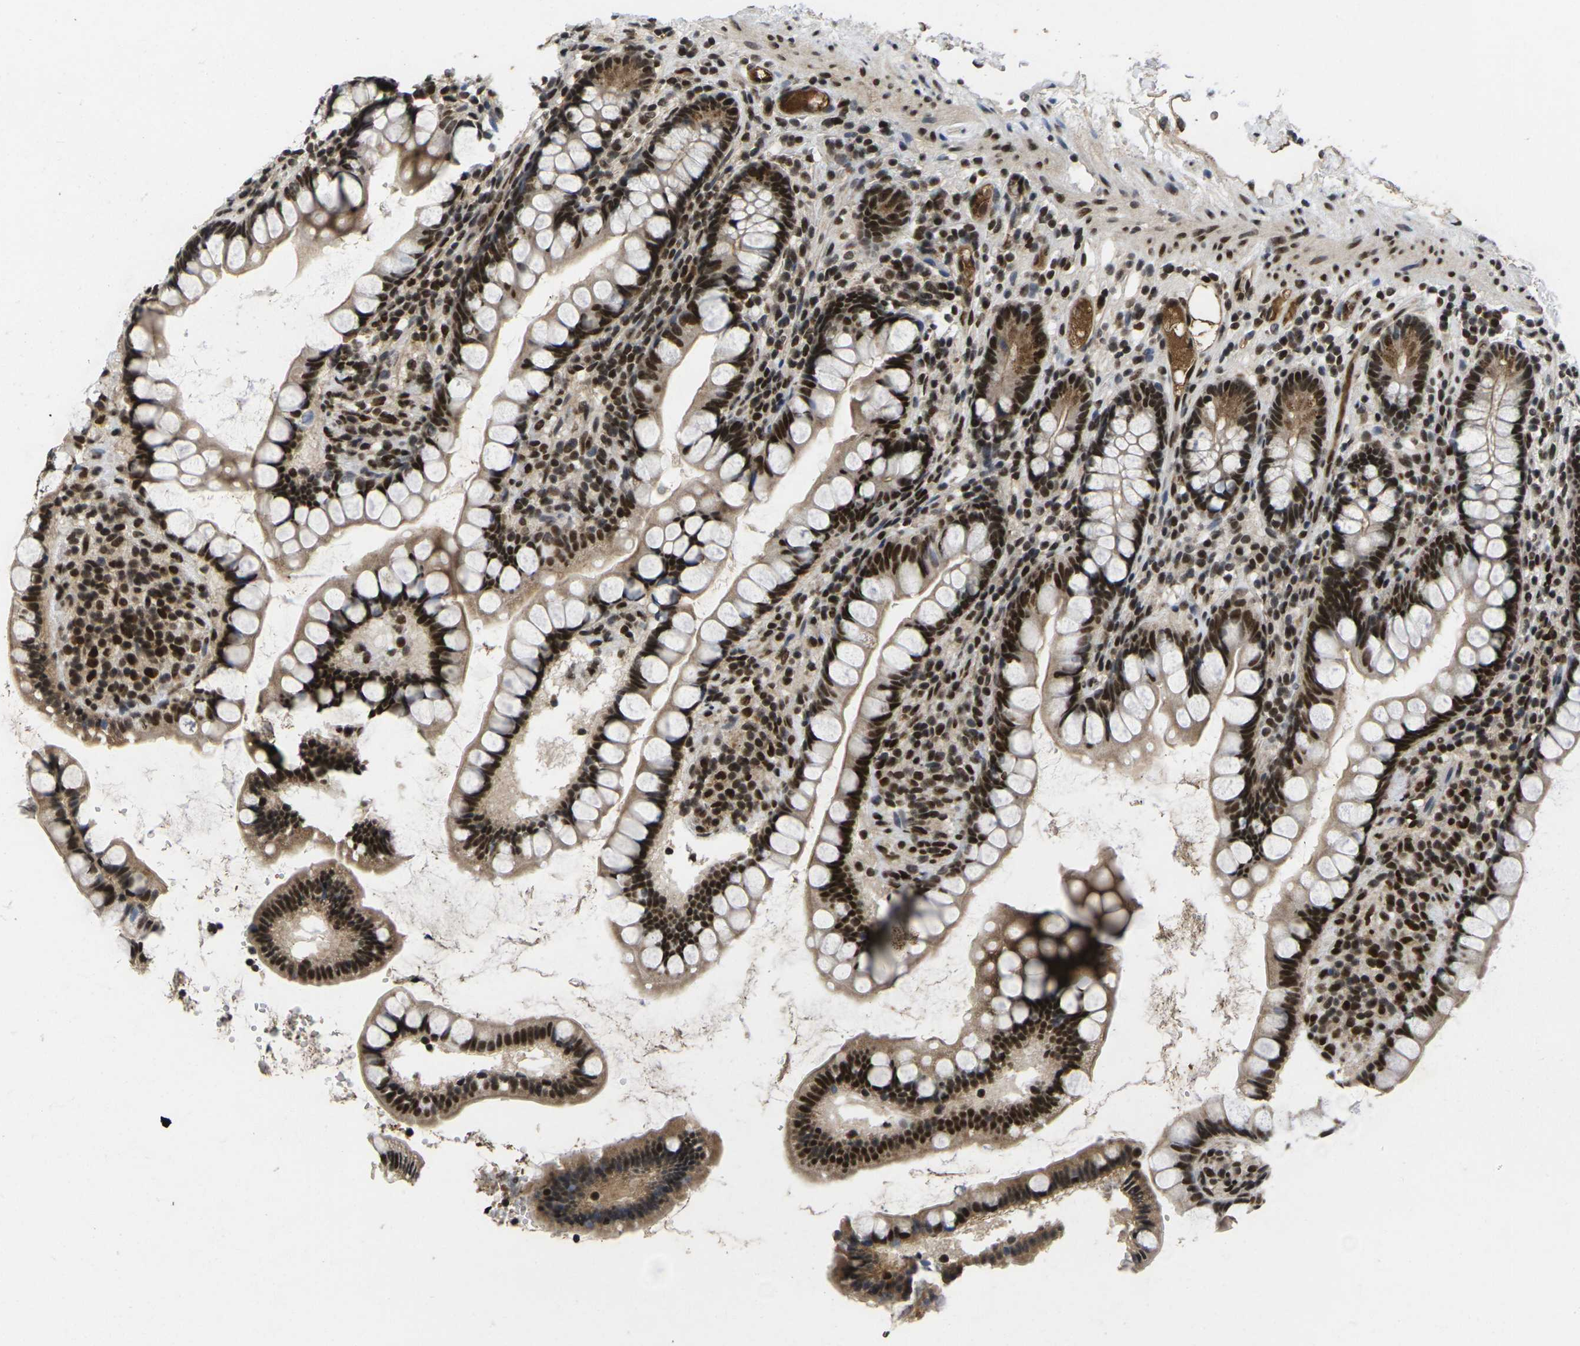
{"staining": {"intensity": "strong", "quantity": ">75%", "location": "nuclear"}, "tissue": "small intestine", "cell_type": "Glandular cells", "image_type": "normal", "snomed": [{"axis": "morphology", "description": "Normal tissue, NOS"}, {"axis": "topography", "description": "Small intestine"}], "caption": "Glandular cells show high levels of strong nuclear positivity in approximately >75% of cells in benign small intestine.", "gene": "GTF2E1", "patient": {"sex": "female", "age": 84}}